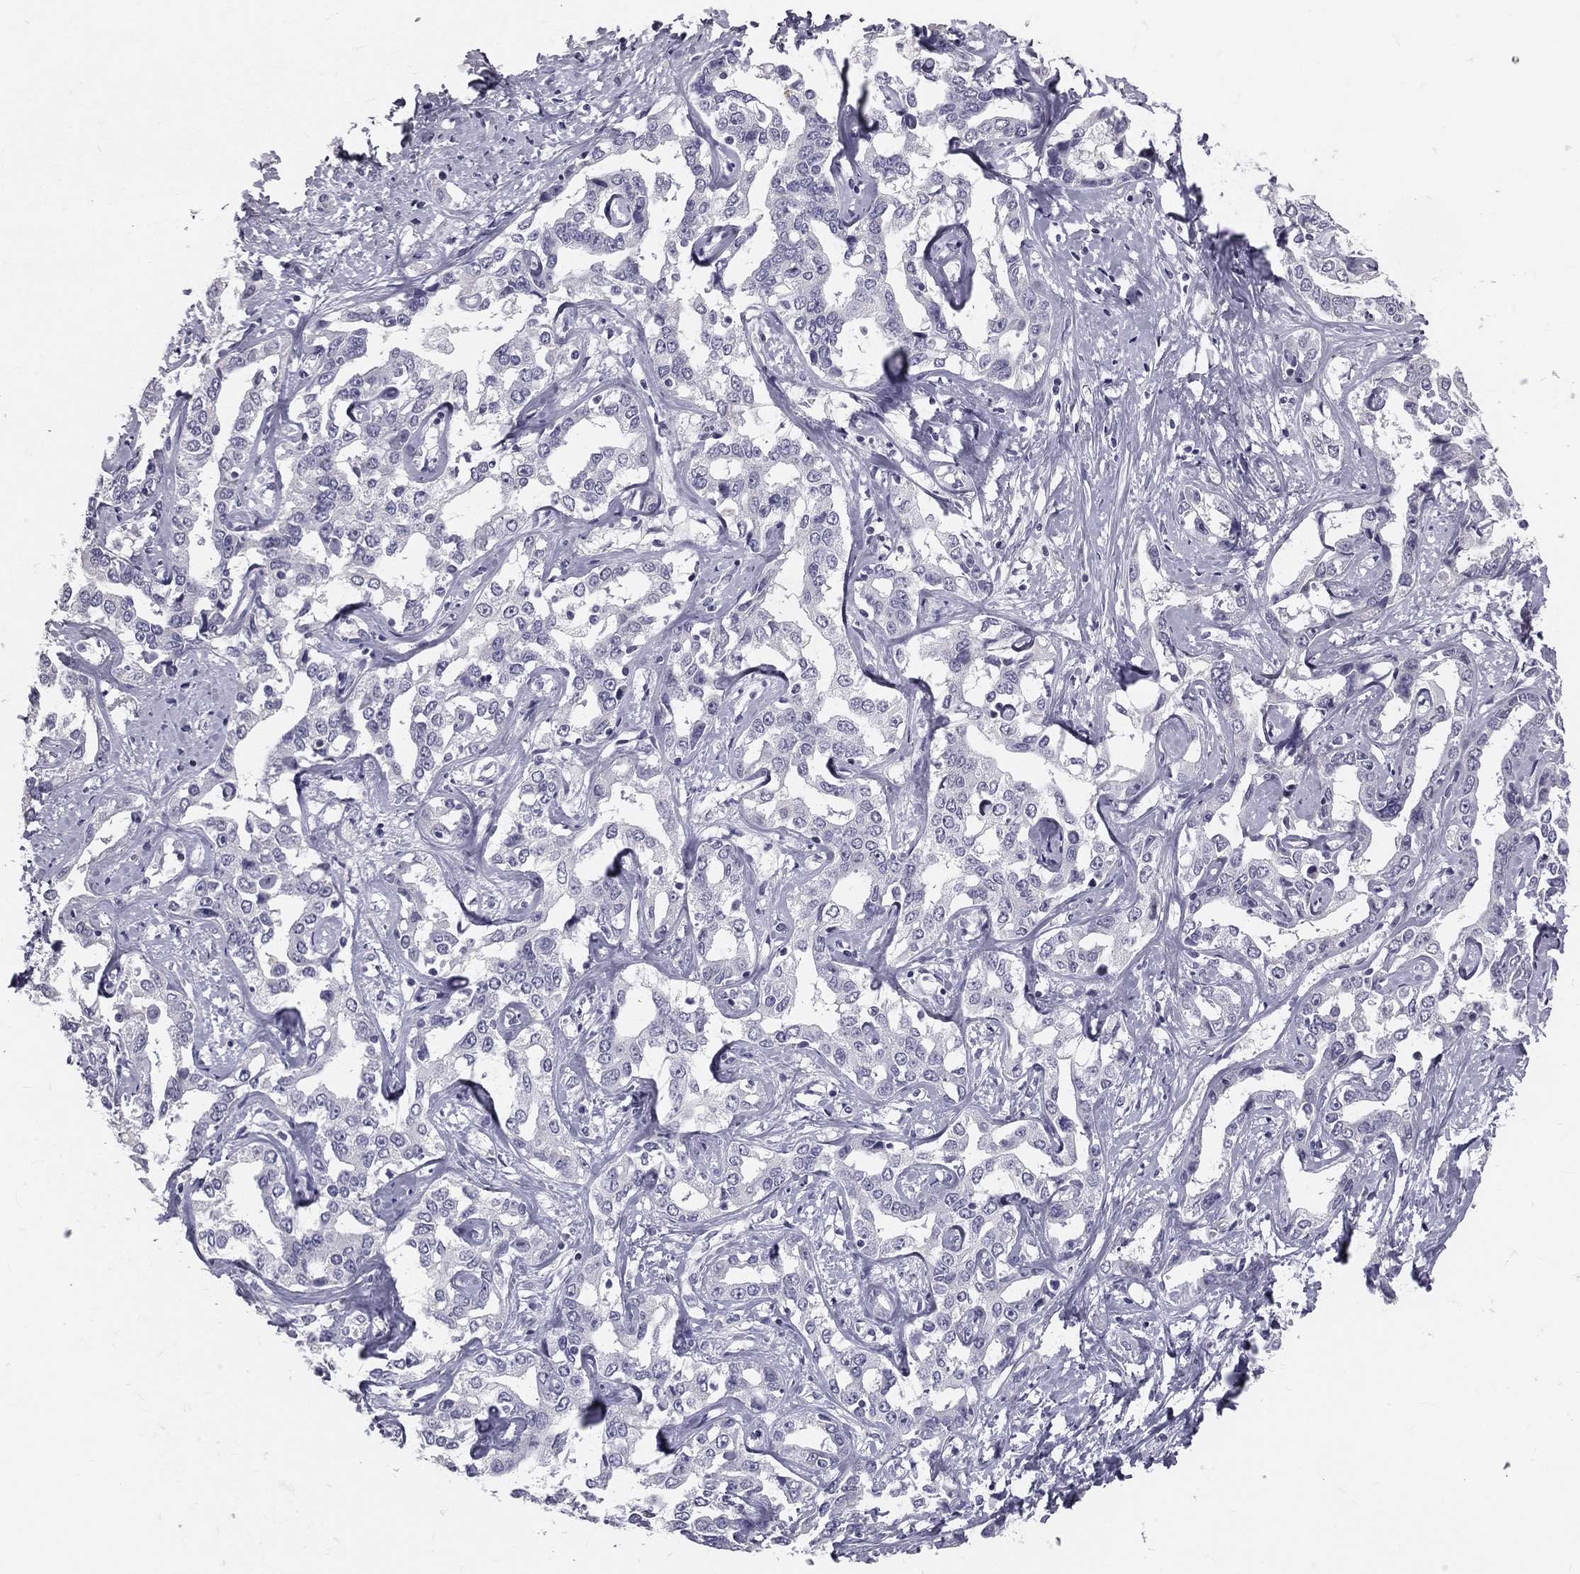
{"staining": {"intensity": "negative", "quantity": "none", "location": "none"}, "tissue": "liver cancer", "cell_type": "Tumor cells", "image_type": "cancer", "snomed": [{"axis": "morphology", "description": "Cholangiocarcinoma"}, {"axis": "topography", "description": "Liver"}], "caption": "Liver cancer stained for a protein using IHC exhibits no expression tumor cells.", "gene": "TFPI2", "patient": {"sex": "male", "age": 59}}